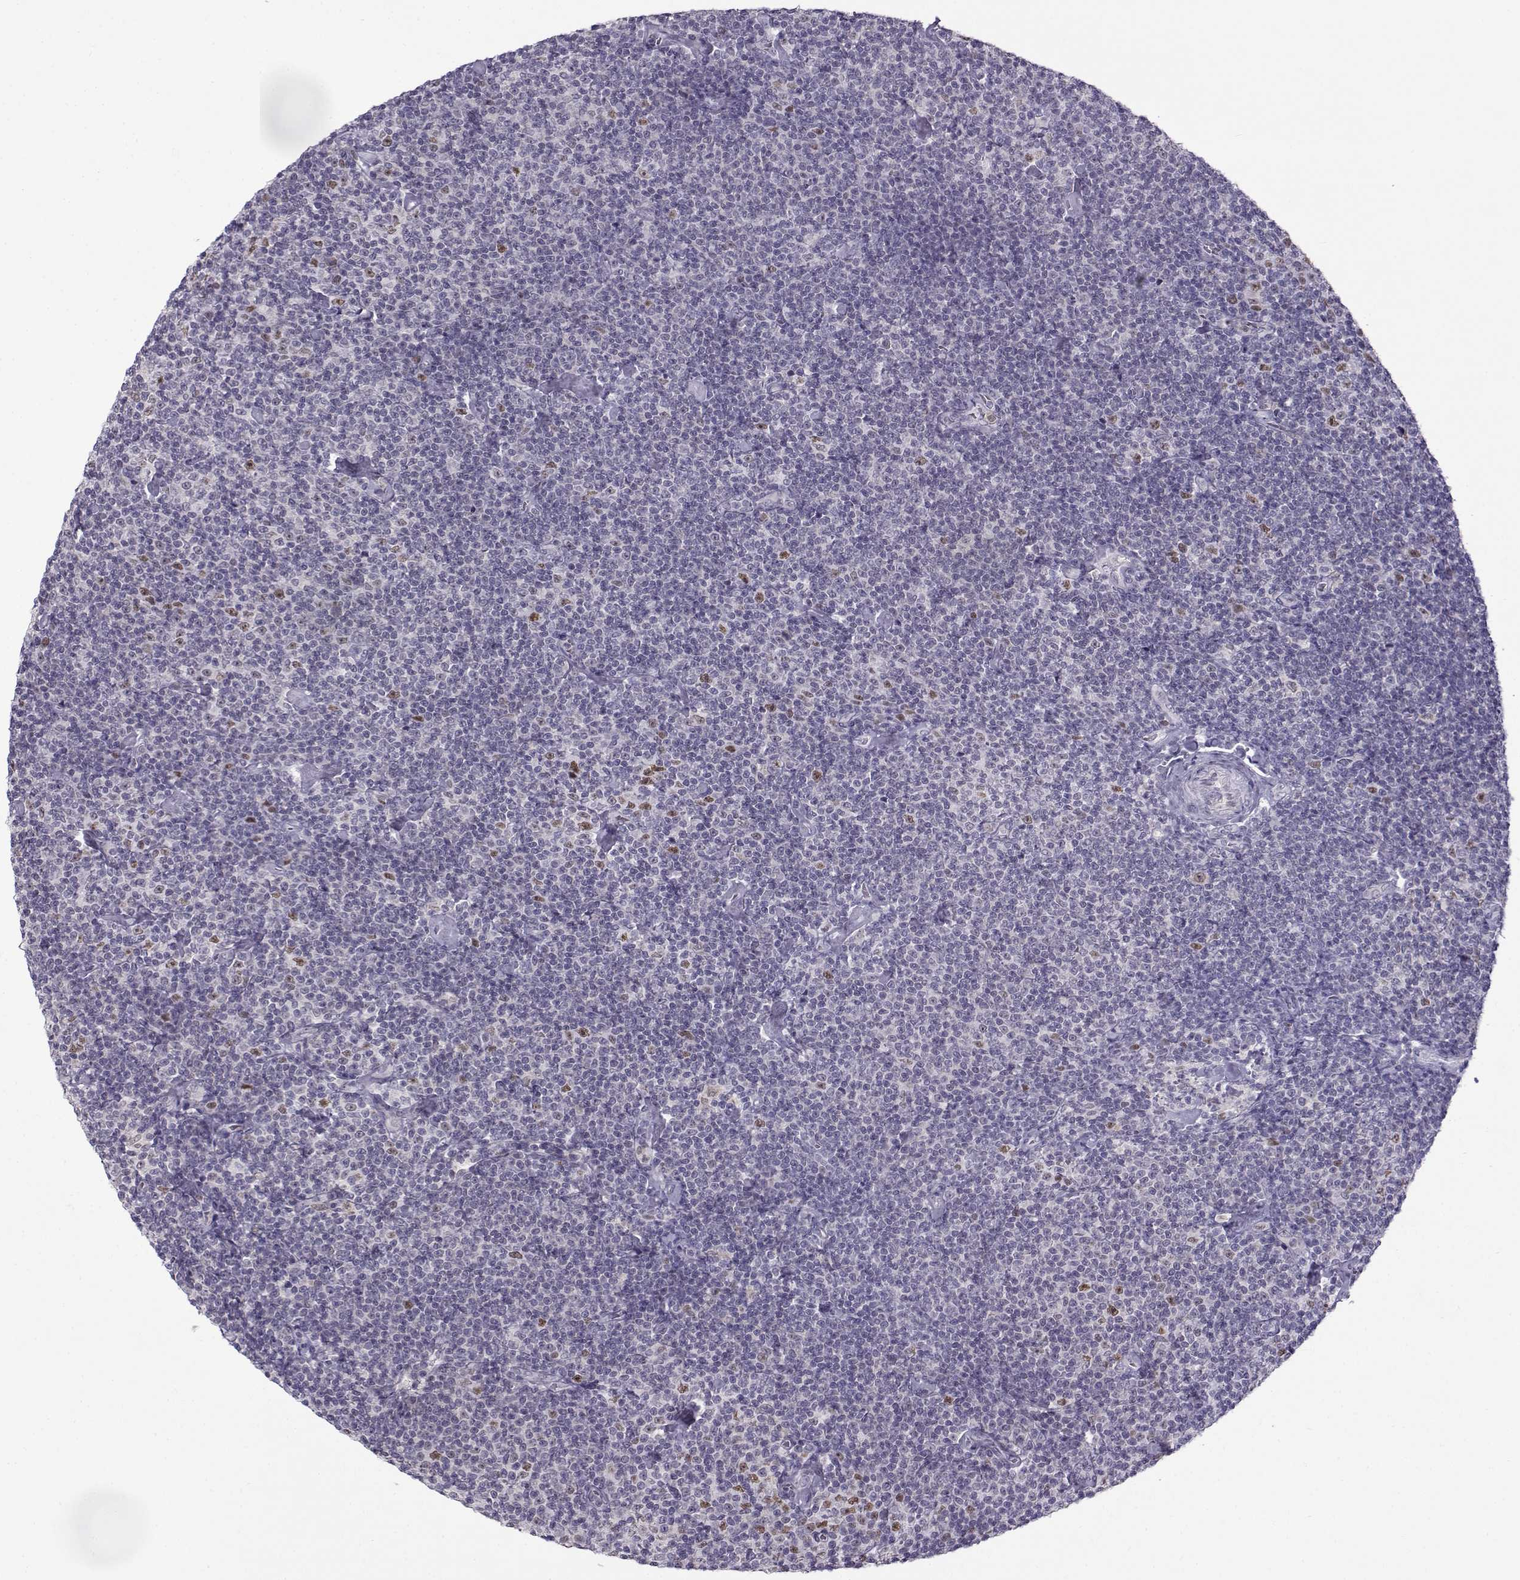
{"staining": {"intensity": "negative", "quantity": "none", "location": "none"}, "tissue": "lymphoma", "cell_type": "Tumor cells", "image_type": "cancer", "snomed": [{"axis": "morphology", "description": "Malignant lymphoma, non-Hodgkin's type, Low grade"}, {"axis": "topography", "description": "Lymph node"}], "caption": "IHC micrograph of neoplastic tissue: malignant lymphoma, non-Hodgkin's type (low-grade) stained with DAB reveals no significant protein expression in tumor cells.", "gene": "BACH1", "patient": {"sex": "male", "age": 81}}